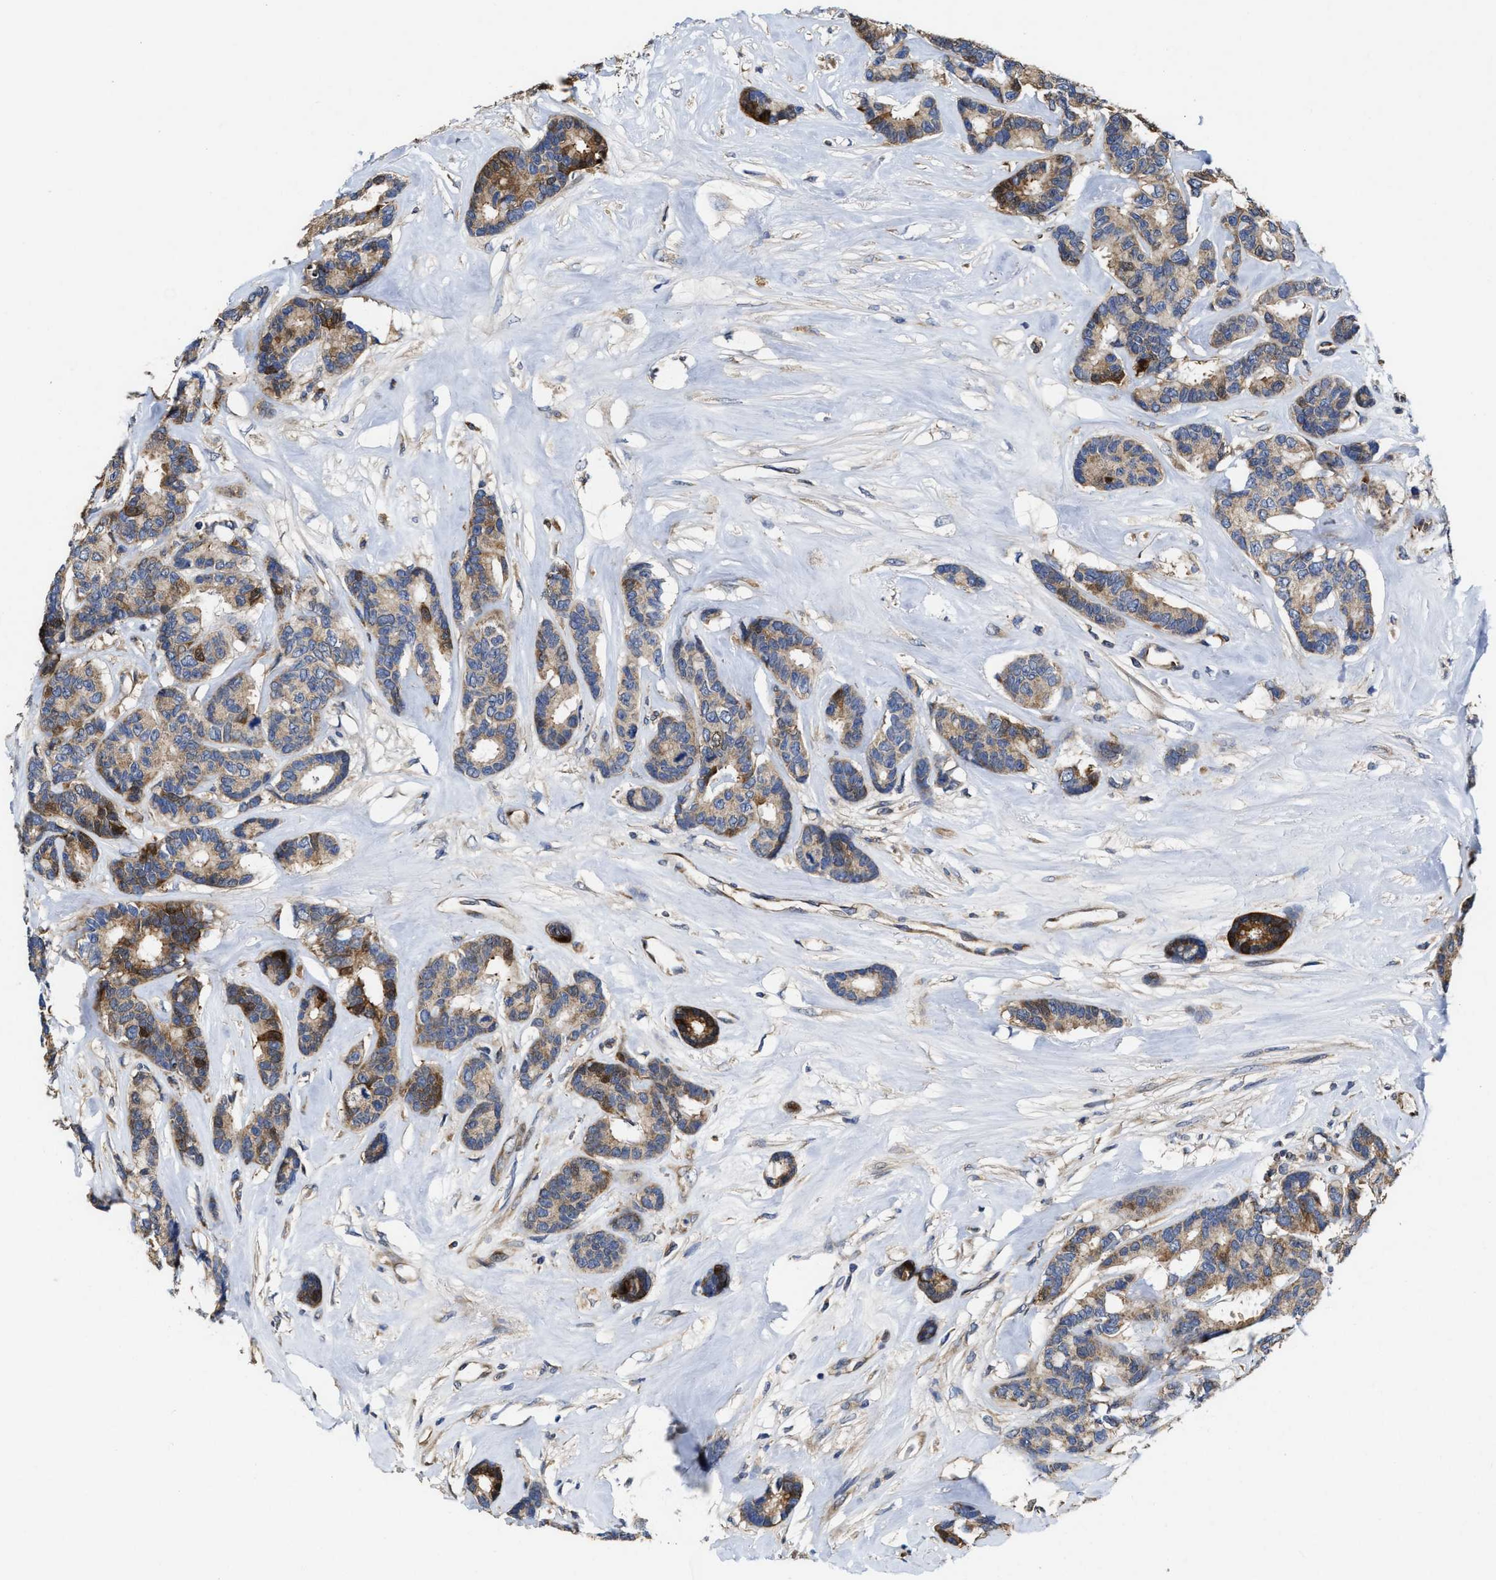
{"staining": {"intensity": "moderate", "quantity": "<25%", "location": "cytoplasmic/membranous"}, "tissue": "breast cancer", "cell_type": "Tumor cells", "image_type": "cancer", "snomed": [{"axis": "morphology", "description": "Duct carcinoma"}, {"axis": "topography", "description": "Breast"}], "caption": "Protein analysis of breast intraductal carcinoma tissue exhibits moderate cytoplasmic/membranous expression in approximately <25% of tumor cells.", "gene": "TRAF6", "patient": {"sex": "female", "age": 87}}